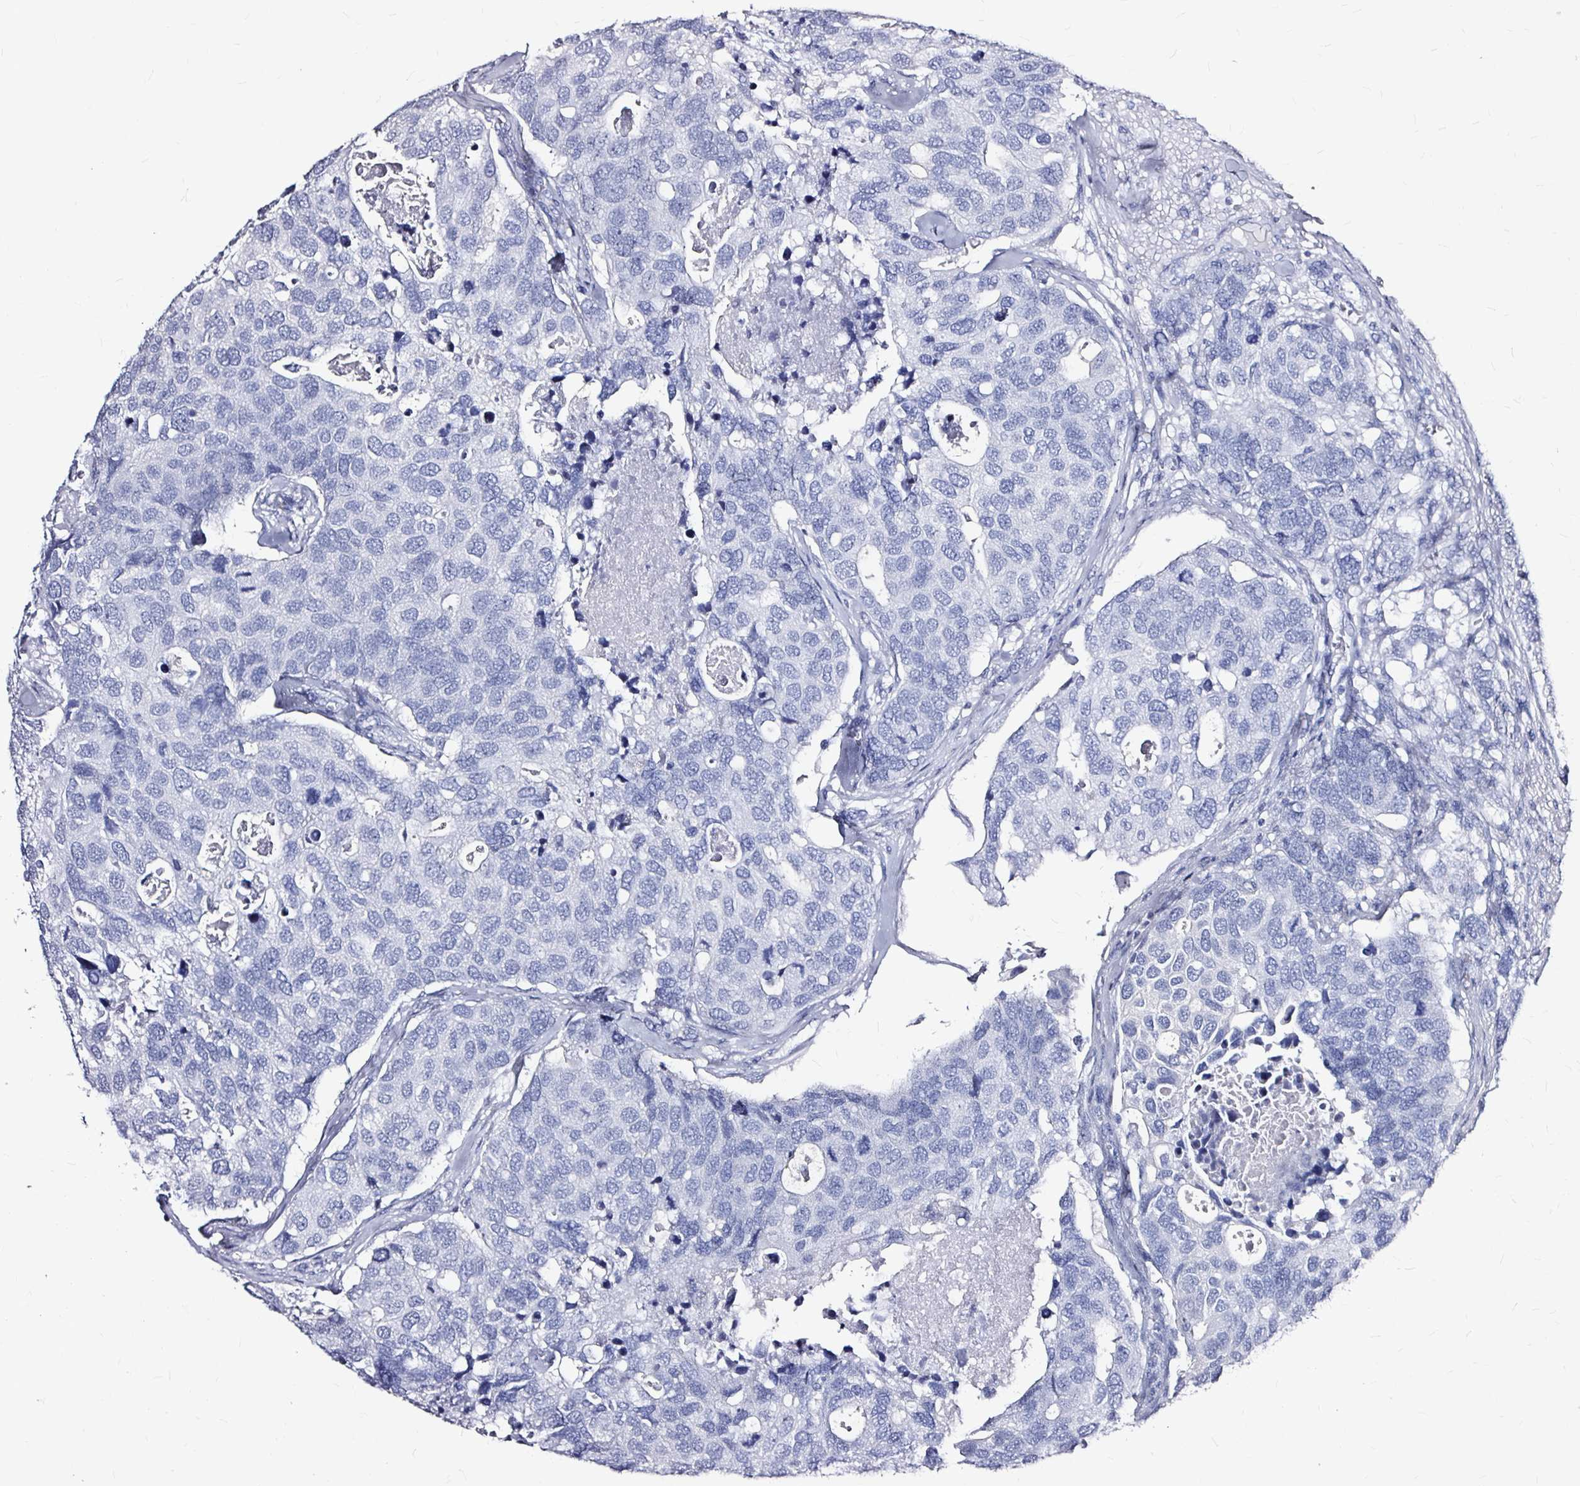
{"staining": {"intensity": "negative", "quantity": "none", "location": "none"}, "tissue": "breast cancer", "cell_type": "Tumor cells", "image_type": "cancer", "snomed": [{"axis": "morphology", "description": "Duct carcinoma"}, {"axis": "topography", "description": "Breast"}], "caption": "DAB (3,3'-diaminobenzidine) immunohistochemical staining of human breast cancer (intraductal carcinoma) demonstrates no significant staining in tumor cells.", "gene": "LUZP4", "patient": {"sex": "female", "age": 83}}